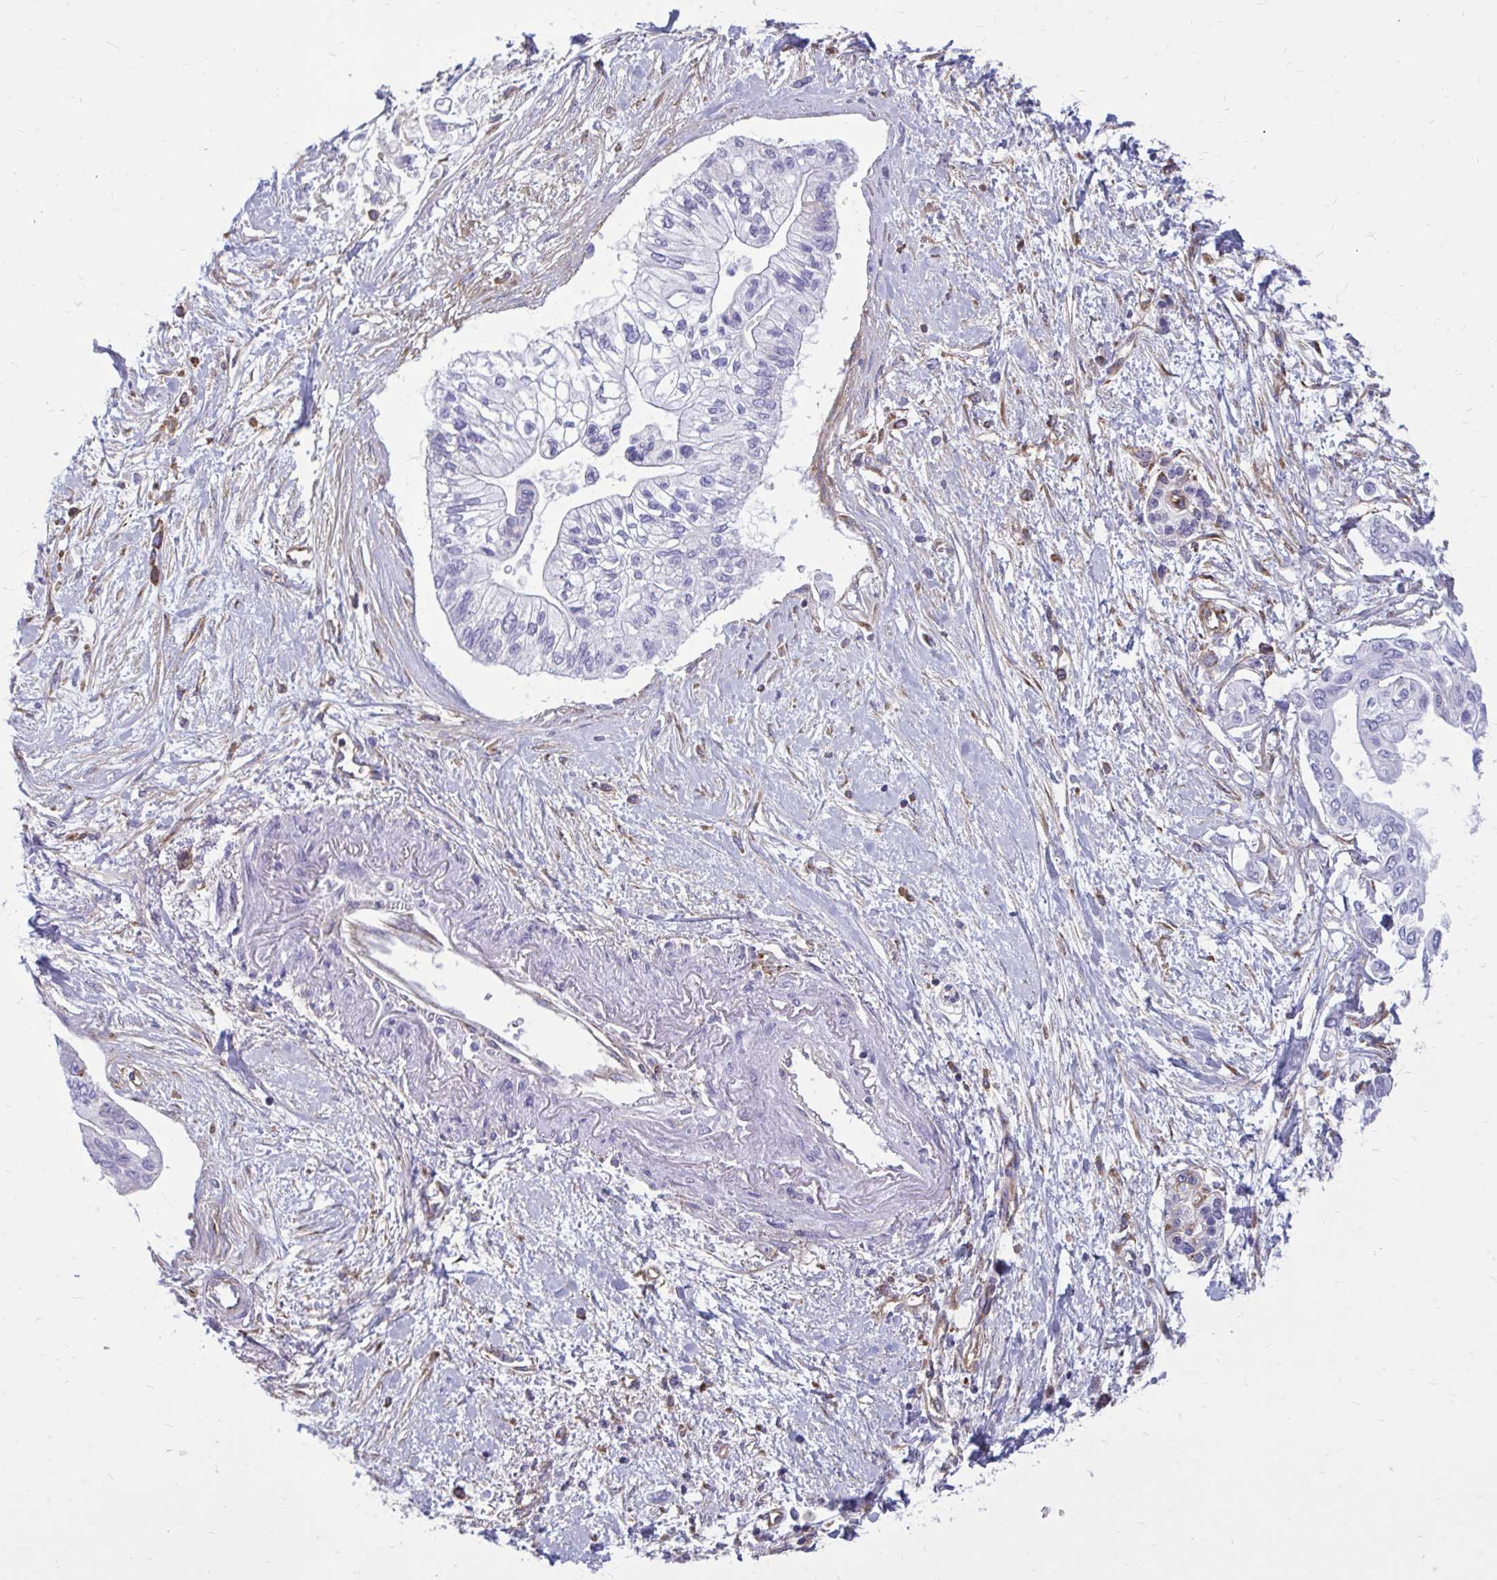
{"staining": {"intensity": "negative", "quantity": "none", "location": "none"}, "tissue": "pancreatic cancer", "cell_type": "Tumor cells", "image_type": "cancer", "snomed": [{"axis": "morphology", "description": "Adenocarcinoma, NOS"}, {"axis": "topography", "description": "Pancreas"}], "caption": "The histopathology image reveals no staining of tumor cells in pancreatic cancer (adenocarcinoma). (Stains: DAB immunohistochemistry with hematoxylin counter stain, Microscopy: brightfield microscopy at high magnification).", "gene": "CLTA", "patient": {"sex": "female", "age": 77}}